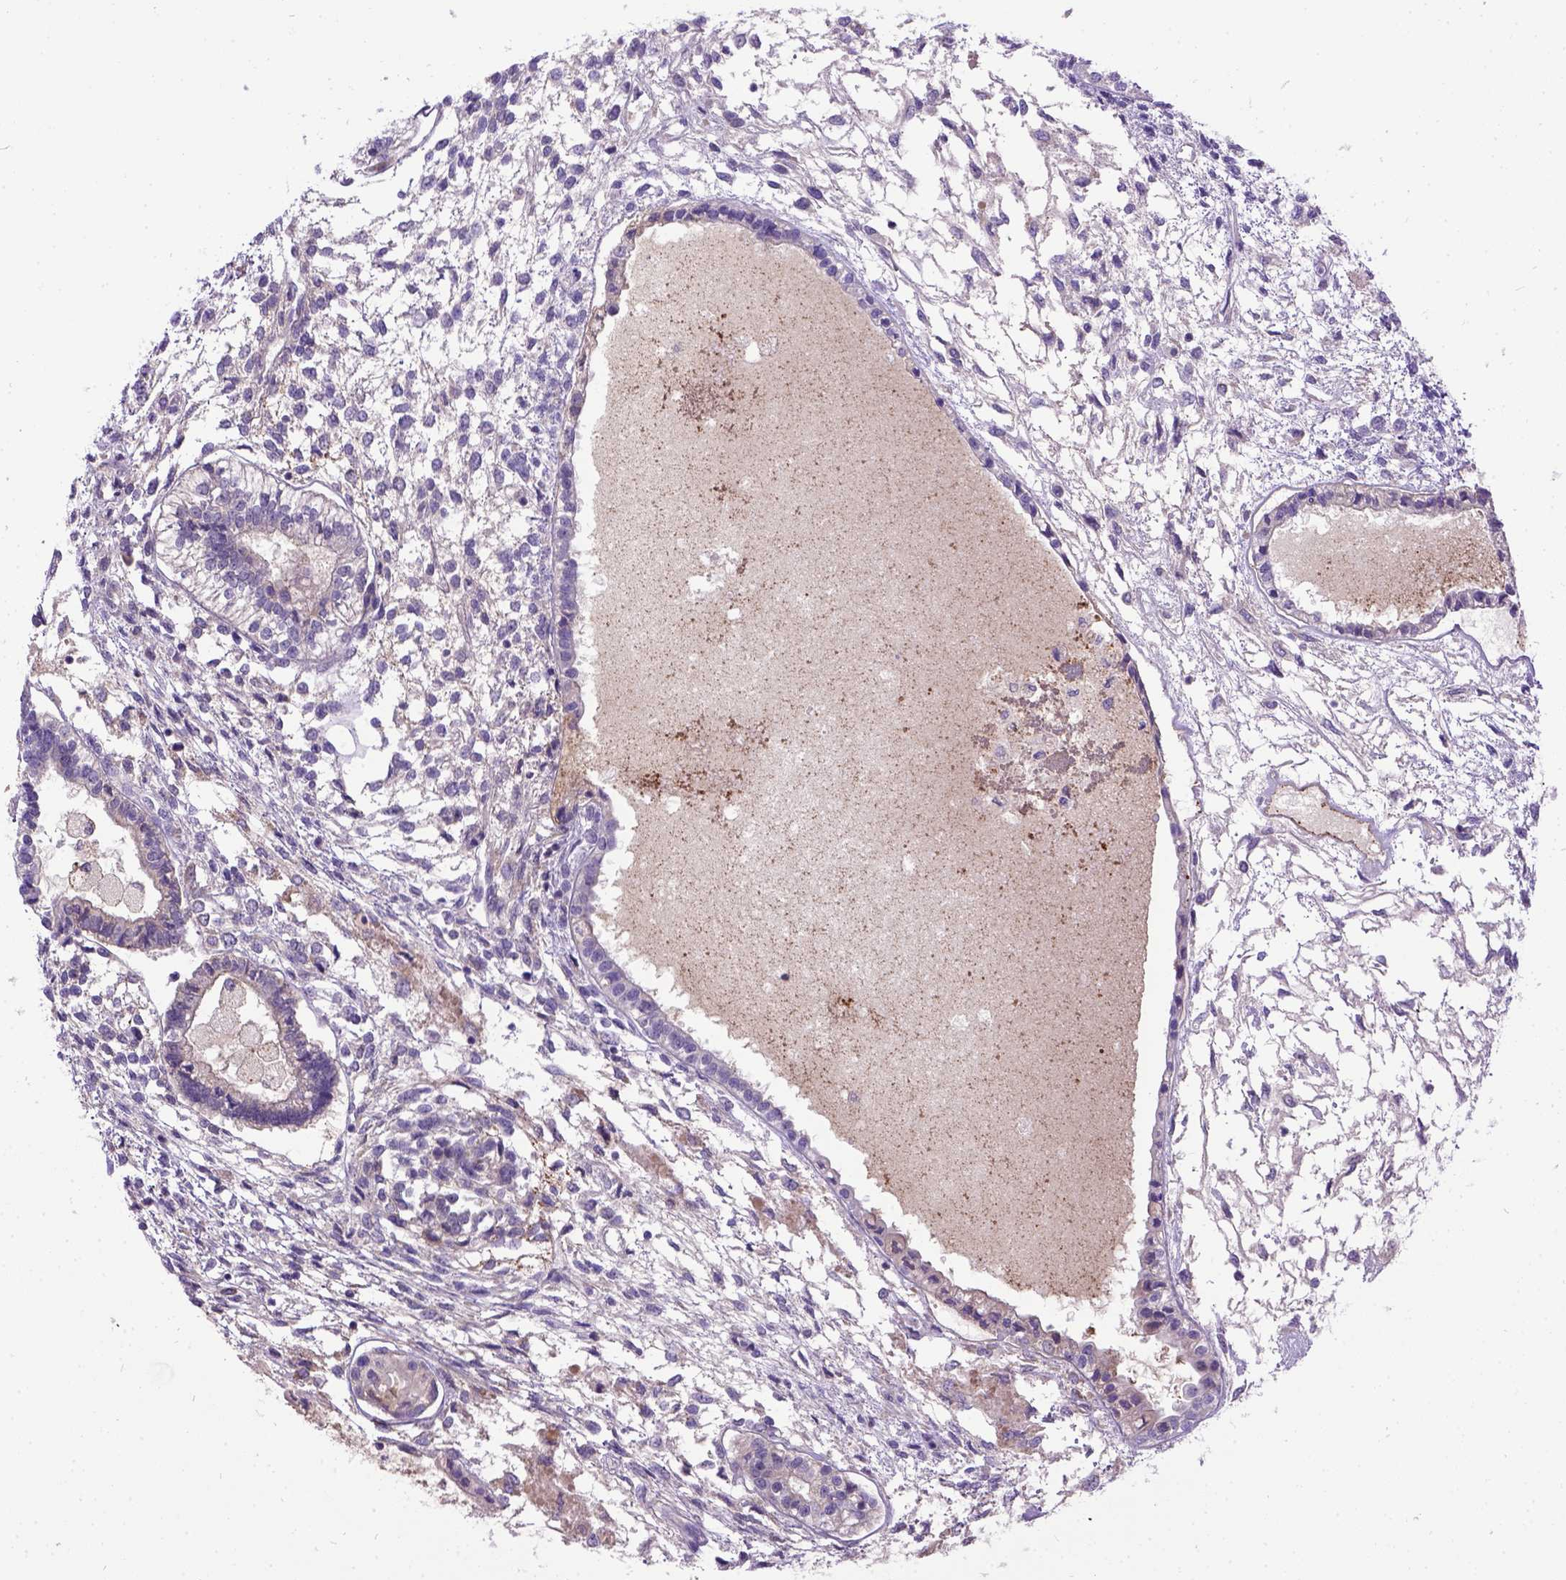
{"staining": {"intensity": "negative", "quantity": "none", "location": "none"}, "tissue": "testis cancer", "cell_type": "Tumor cells", "image_type": "cancer", "snomed": [{"axis": "morphology", "description": "Carcinoma, Embryonal, NOS"}, {"axis": "topography", "description": "Testis"}], "caption": "Immunohistochemistry (IHC) of human testis cancer (embryonal carcinoma) displays no positivity in tumor cells. (DAB immunohistochemistry (IHC) with hematoxylin counter stain).", "gene": "NEK5", "patient": {"sex": "male", "age": 37}}